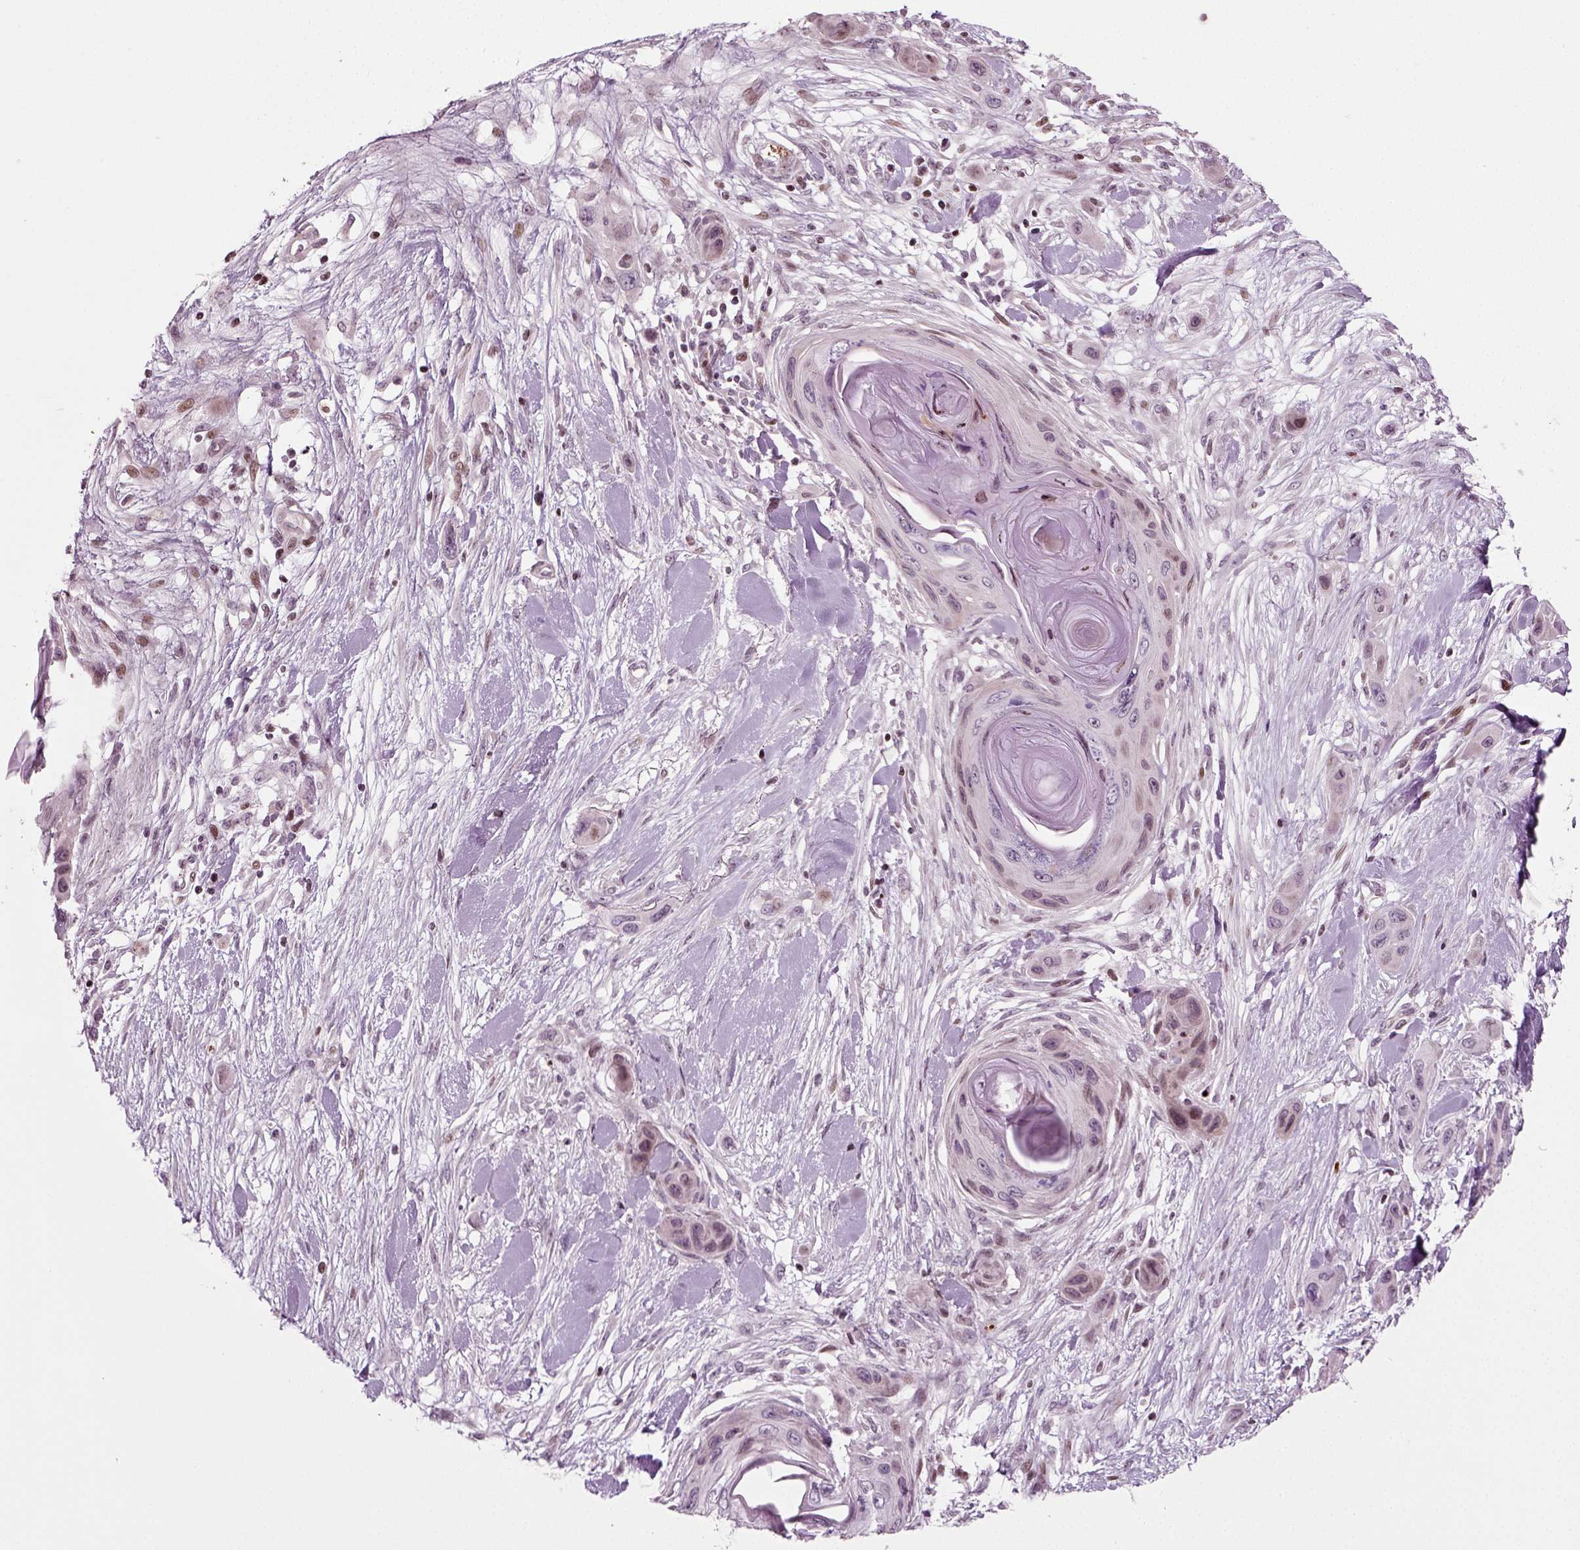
{"staining": {"intensity": "moderate", "quantity": "<25%", "location": "nuclear"}, "tissue": "skin cancer", "cell_type": "Tumor cells", "image_type": "cancer", "snomed": [{"axis": "morphology", "description": "Squamous cell carcinoma, NOS"}, {"axis": "topography", "description": "Skin"}], "caption": "A high-resolution photomicrograph shows immunohistochemistry staining of squamous cell carcinoma (skin), which demonstrates moderate nuclear staining in about <25% of tumor cells.", "gene": "HEYL", "patient": {"sex": "male", "age": 79}}